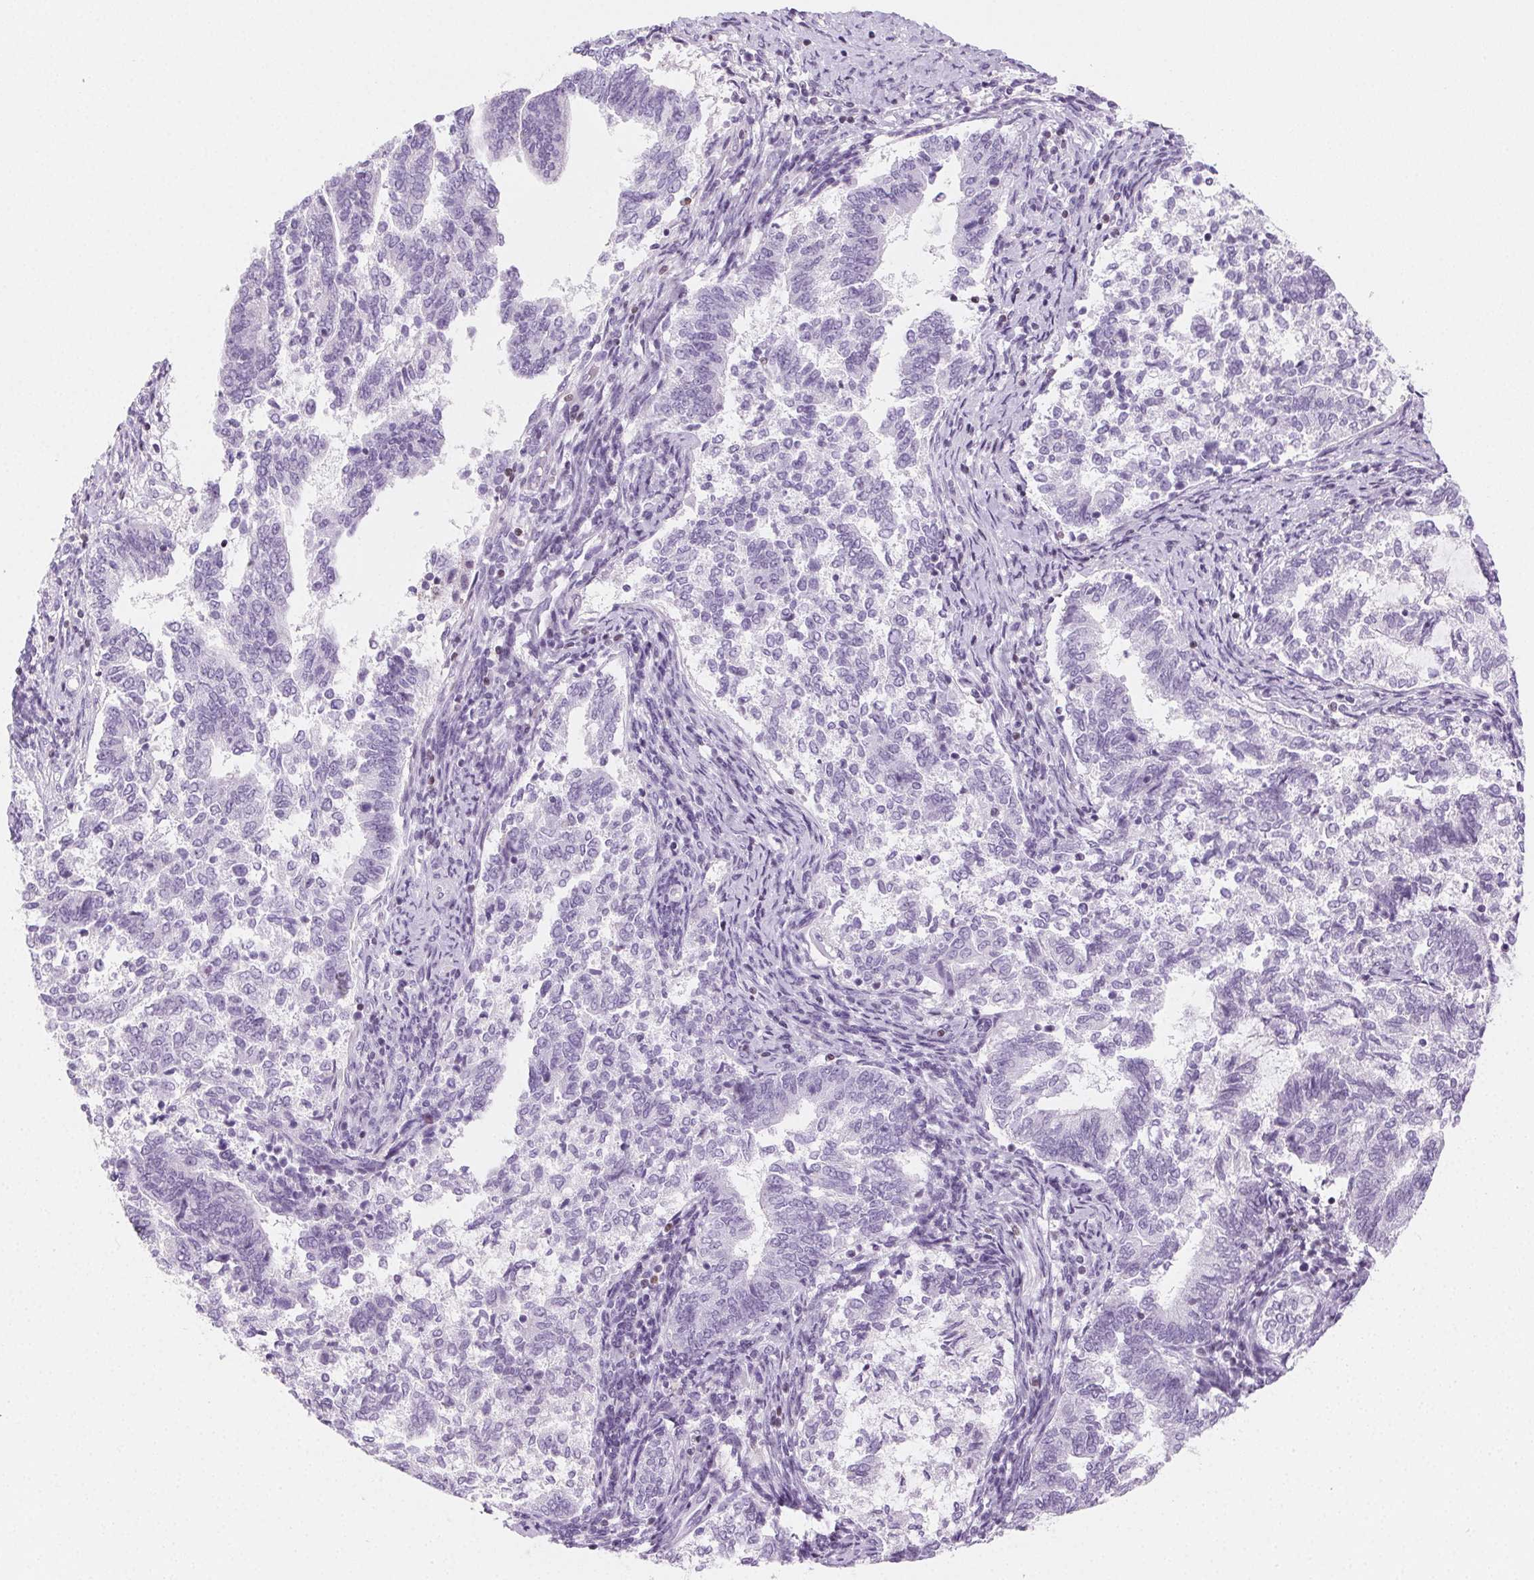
{"staining": {"intensity": "negative", "quantity": "none", "location": "none"}, "tissue": "endometrial cancer", "cell_type": "Tumor cells", "image_type": "cancer", "snomed": [{"axis": "morphology", "description": "Adenocarcinoma, NOS"}, {"axis": "topography", "description": "Endometrium"}], "caption": "DAB (3,3'-diaminobenzidine) immunohistochemical staining of adenocarcinoma (endometrial) reveals no significant staining in tumor cells.", "gene": "BEND2", "patient": {"sex": "female", "age": 65}}